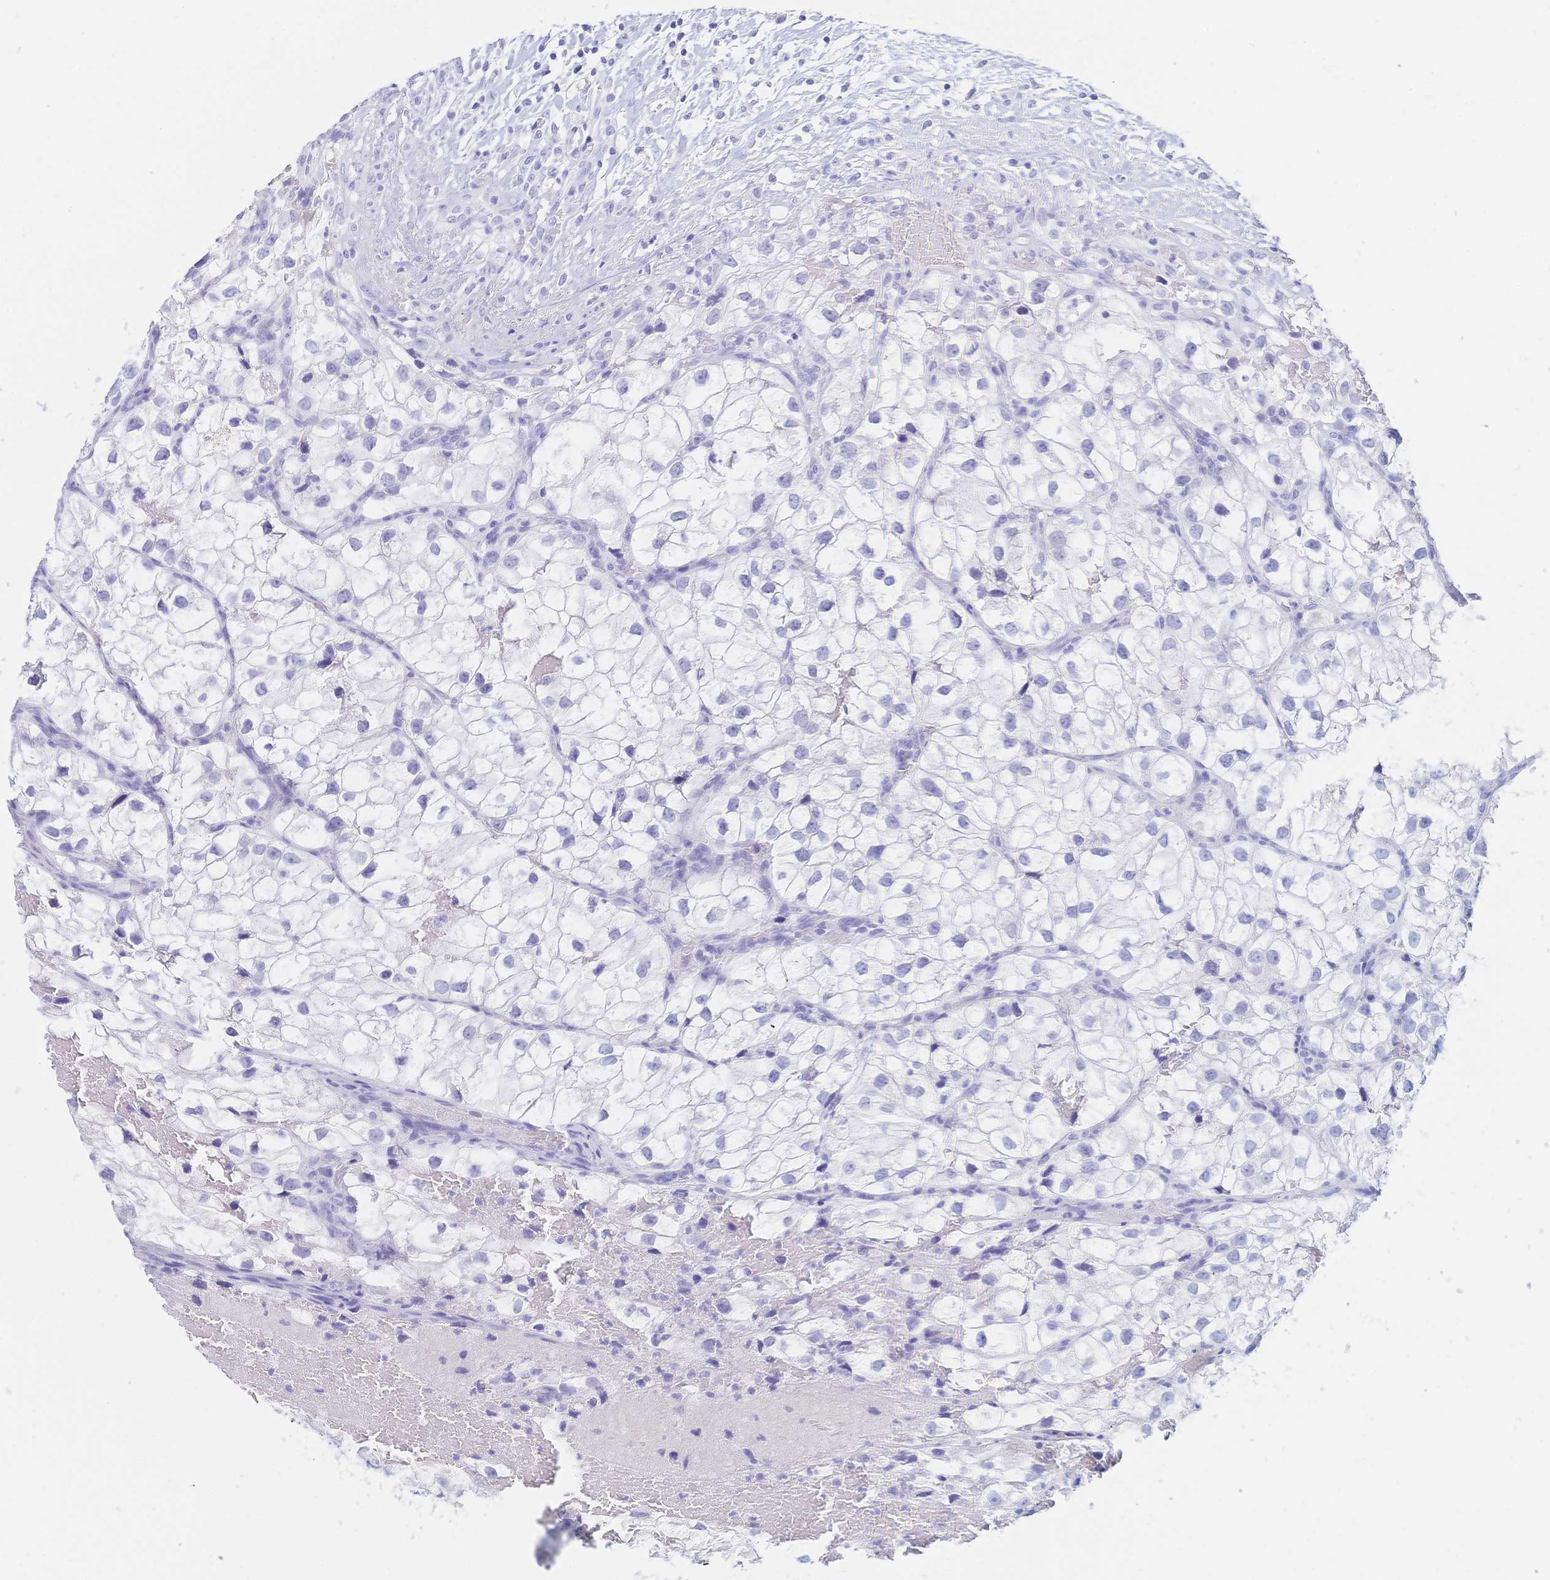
{"staining": {"intensity": "negative", "quantity": "none", "location": "none"}, "tissue": "renal cancer", "cell_type": "Tumor cells", "image_type": "cancer", "snomed": [{"axis": "morphology", "description": "Adenocarcinoma, NOS"}, {"axis": "topography", "description": "Kidney"}], "caption": "High power microscopy micrograph of an IHC micrograph of renal cancer, revealing no significant expression in tumor cells.", "gene": "MEP1B", "patient": {"sex": "male", "age": 59}}